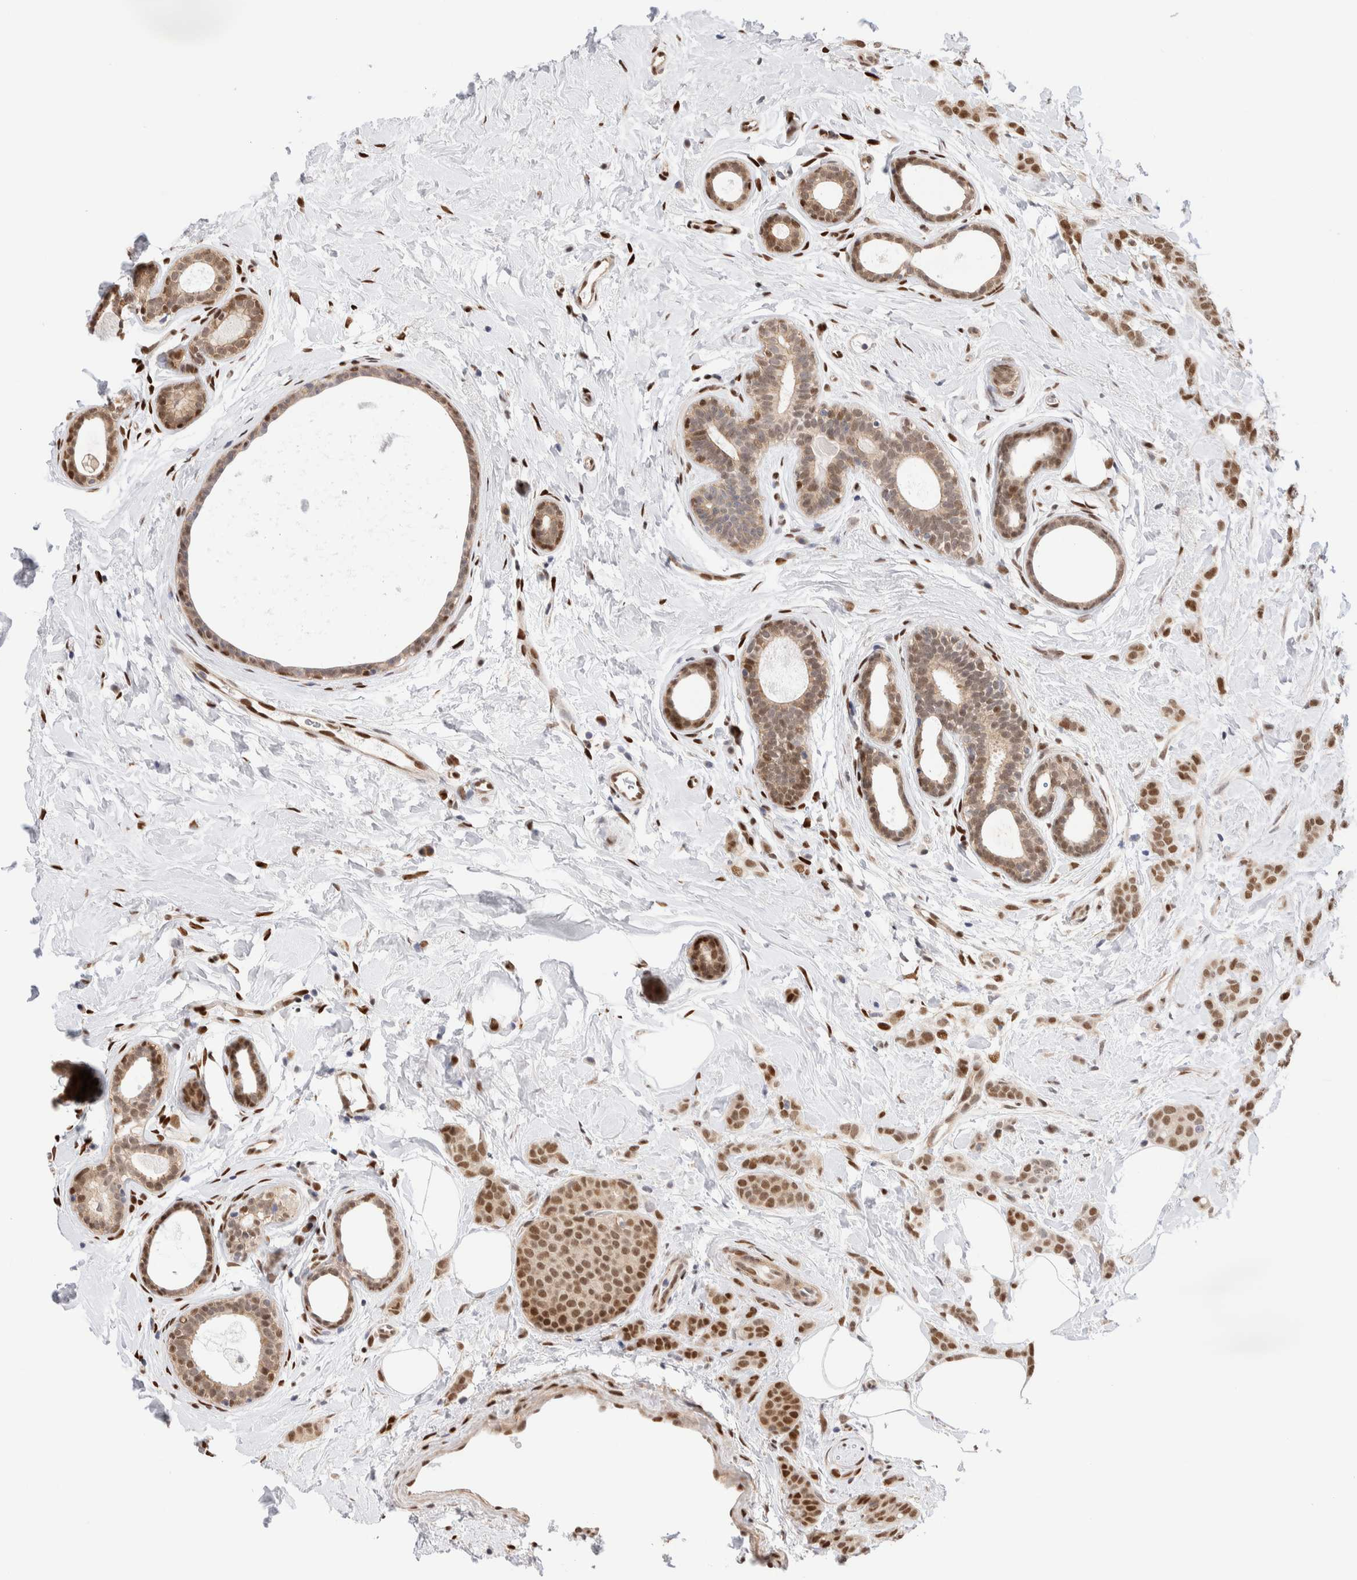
{"staining": {"intensity": "moderate", "quantity": ">75%", "location": "nuclear"}, "tissue": "breast cancer", "cell_type": "Tumor cells", "image_type": "cancer", "snomed": [{"axis": "morphology", "description": "Lobular carcinoma, in situ"}, {"axis": "morphology", "description": "Lobular carcinoma"}, {"axis": "topography", "description": "Breast"}], "caption": "Human breast cancer stained with a brown dye demonstrates moderate nuclear positive staining in approximately >75% of tumor cells.", "gene": "NSMAF", "patient": {"sex": "female", "age": 41}}